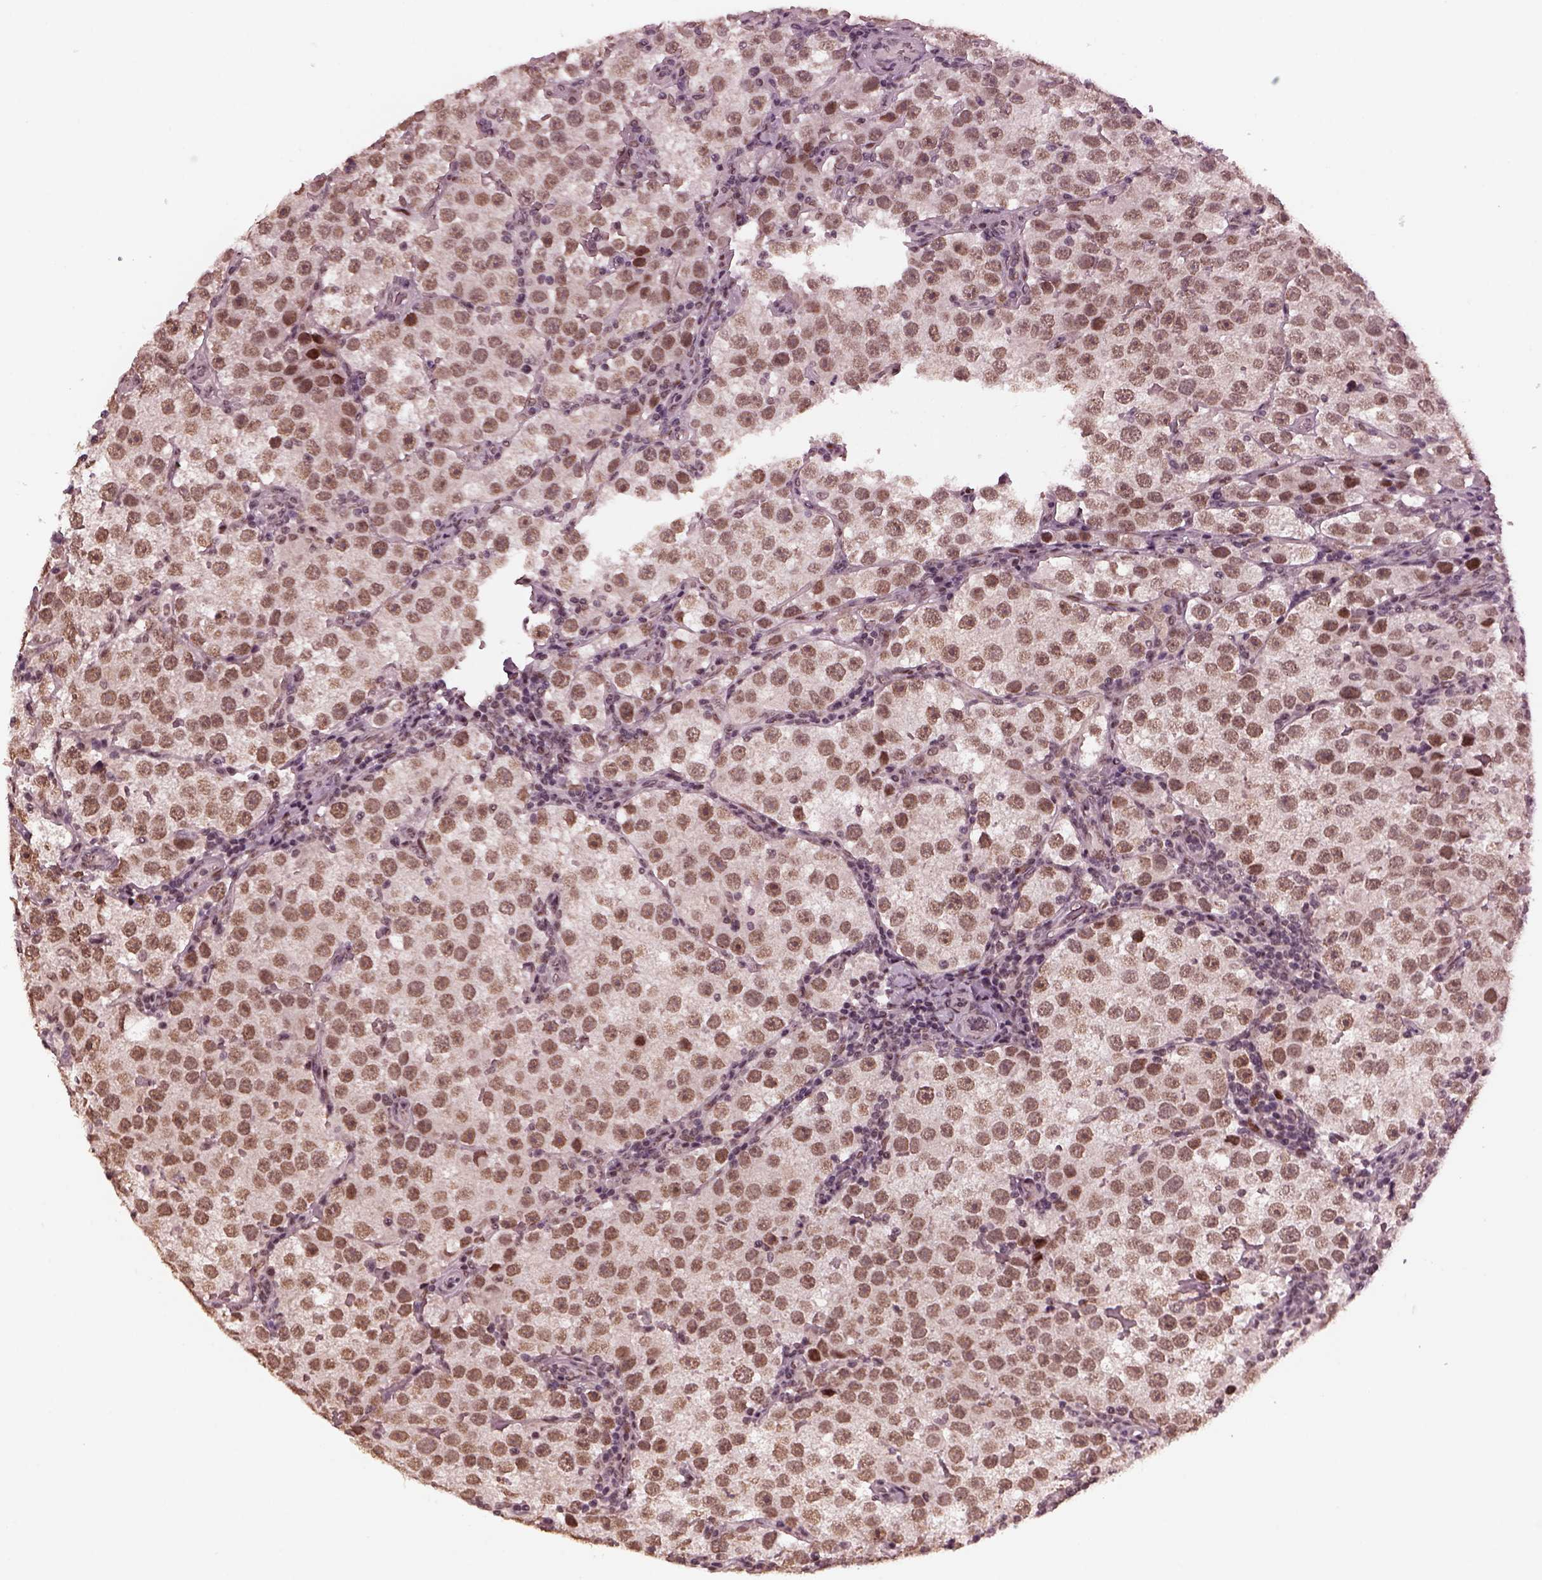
{"staining": {"intensity": "moderate", "quantity": "25%-75%", "location": "nuclear"}, "tissue": "testis cancer", "cell_type": "Tumor cells", "image_type": "cancer", "snomed": [{"axis": "morphology", "description": "Seminoma, NOS"}, {"axis": "topography", "description": "Testis"}], "caption": "Protein staining demonstrates moderate nuclear staining in approximately 25%-75% of tumor cells in seminoma (testis).", "gene": "NAP1L5", "patient": {"sex": "male", "age": 37}}